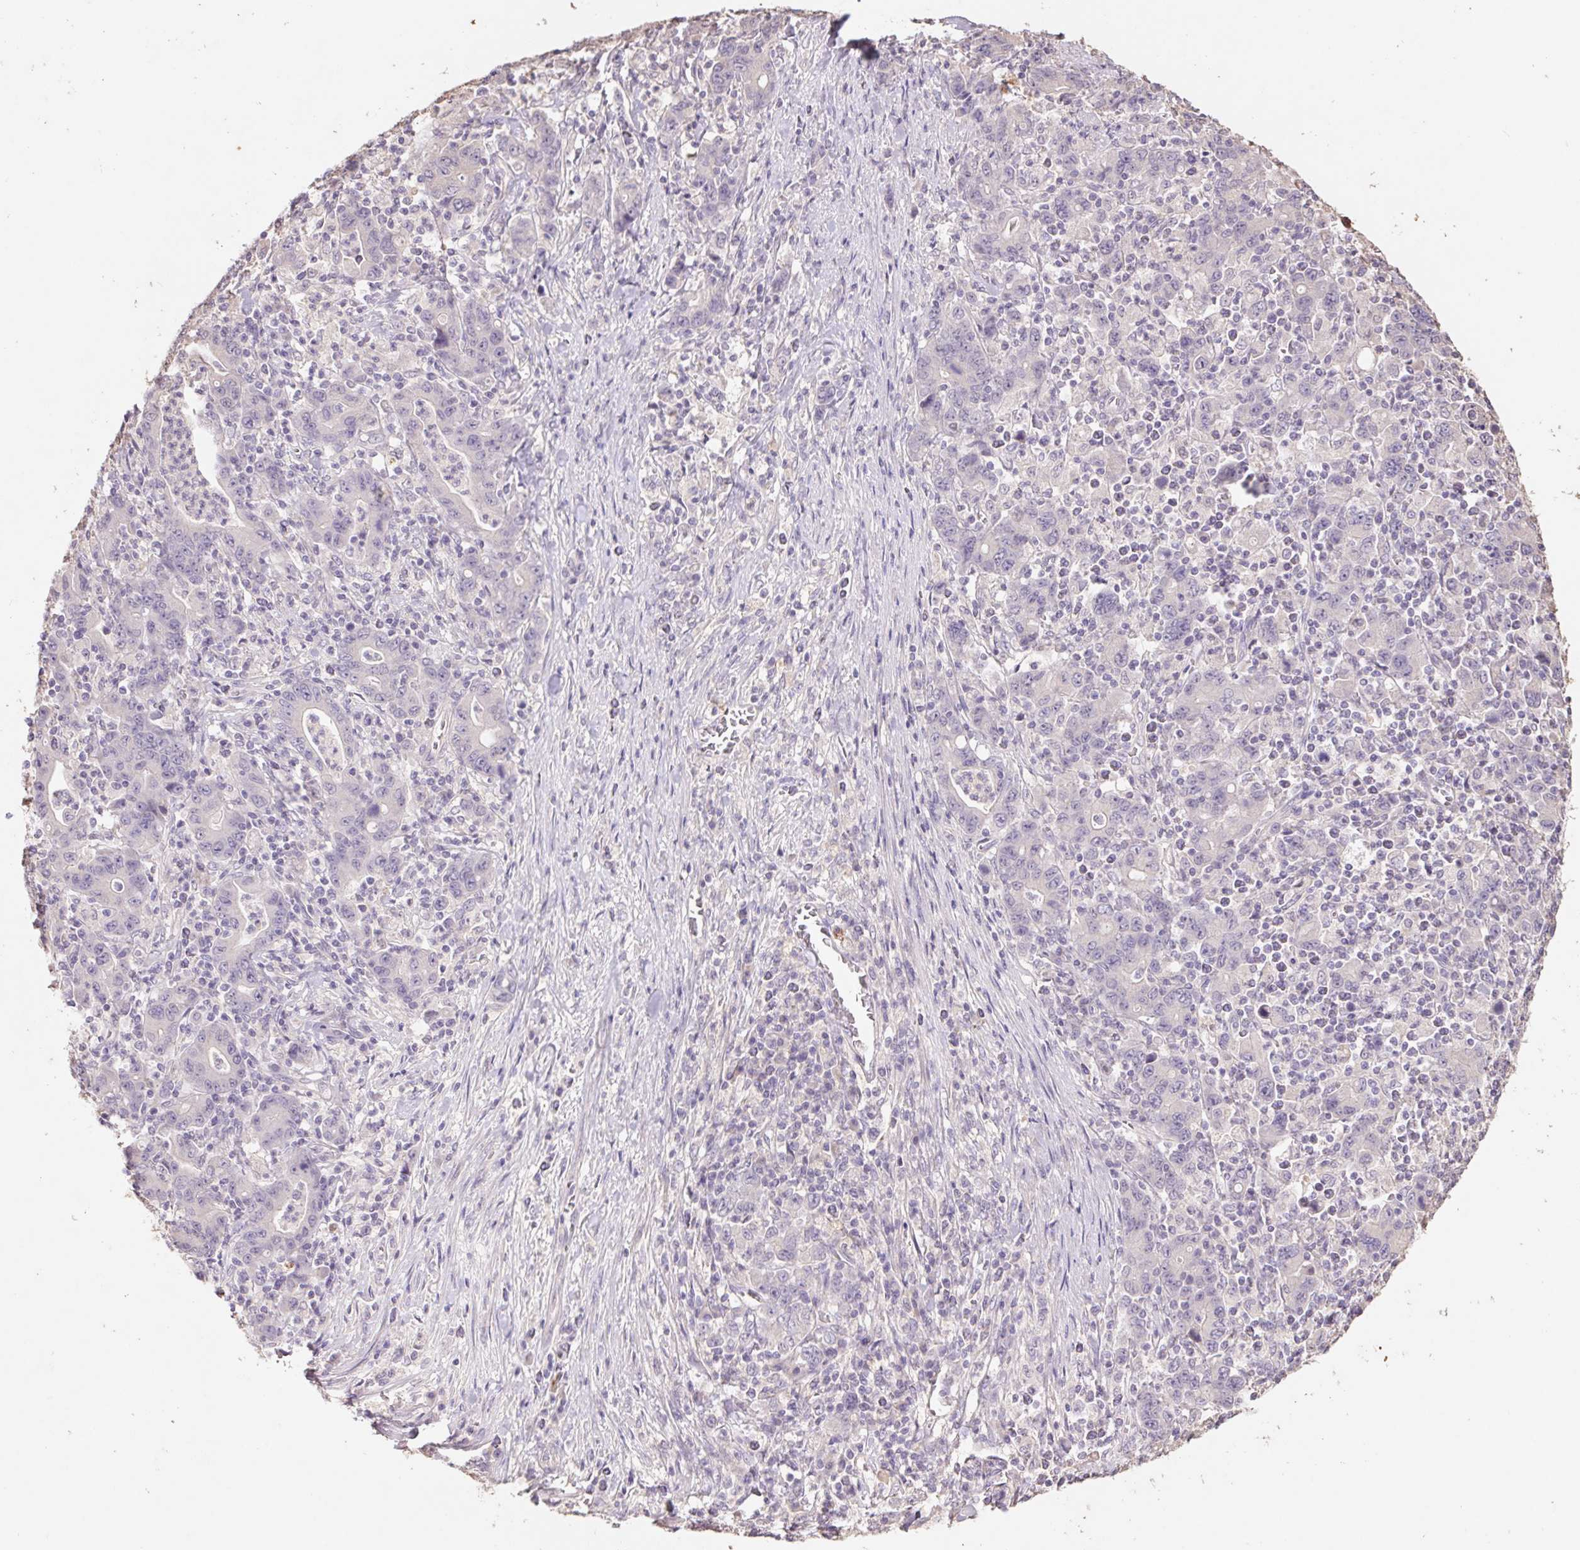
{"staining": {"intensity": "negative", "quantity": "none", "location": "none"}, "tissue": "stomach cancer", "cell_type": "Tumor cells", "image_type": "cancer", "snomed": [{"axis": "morphology", "description": "Adenocarcinoma, NOS"}, {"axis": "topography", "description": "Stomach, upper"}], "caption": "Adenocarcinoma (stomach) stained for a protein using immunohistochemistry reveals no positivity tumor cells.", "gene": "GRM2", "patient": {"sex": "male", "age": 69}}